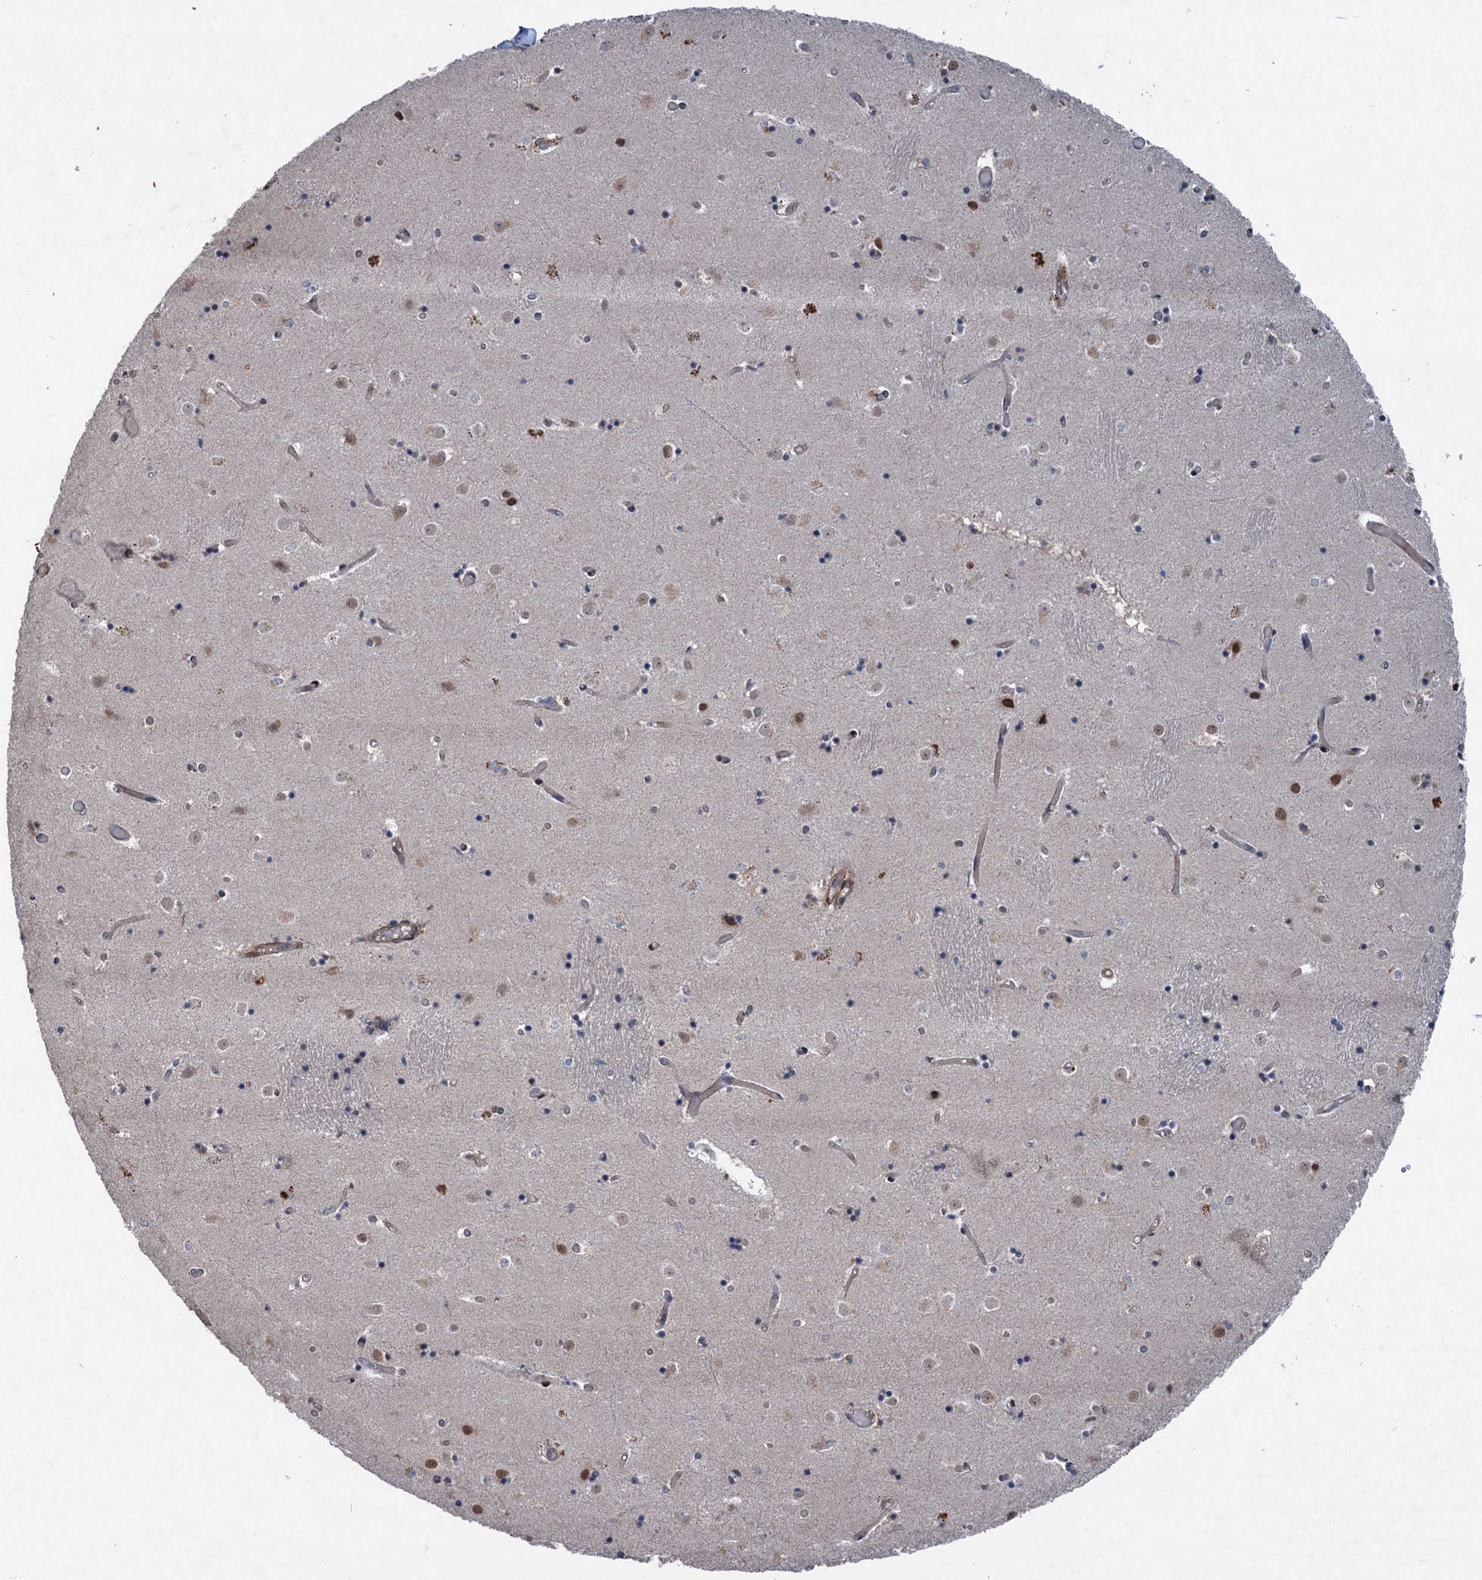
{"staining": {"intensity": "negative", "quantity": "none", "location": "none"}, "tissue": "caudate", "cell_type": "Glial cells", "image_type": "normal", "snomed": [{"axis": "morphology", "description": "Normal tissue, NOS"}, {"axis": "topography", "description": "Lateral ventricle wall"}], "caption": "This photomicrograph is of normal caudate stained with immunohistochemistry to label a protein in brown with the nuclei are counter-stained blue. There is no staining in glial cells. (Immunohistochemistry (ihc), brightfield microscopy, high magnification).", "gene": "TTC31", "patient": {"sex": "female", "age": 52}}